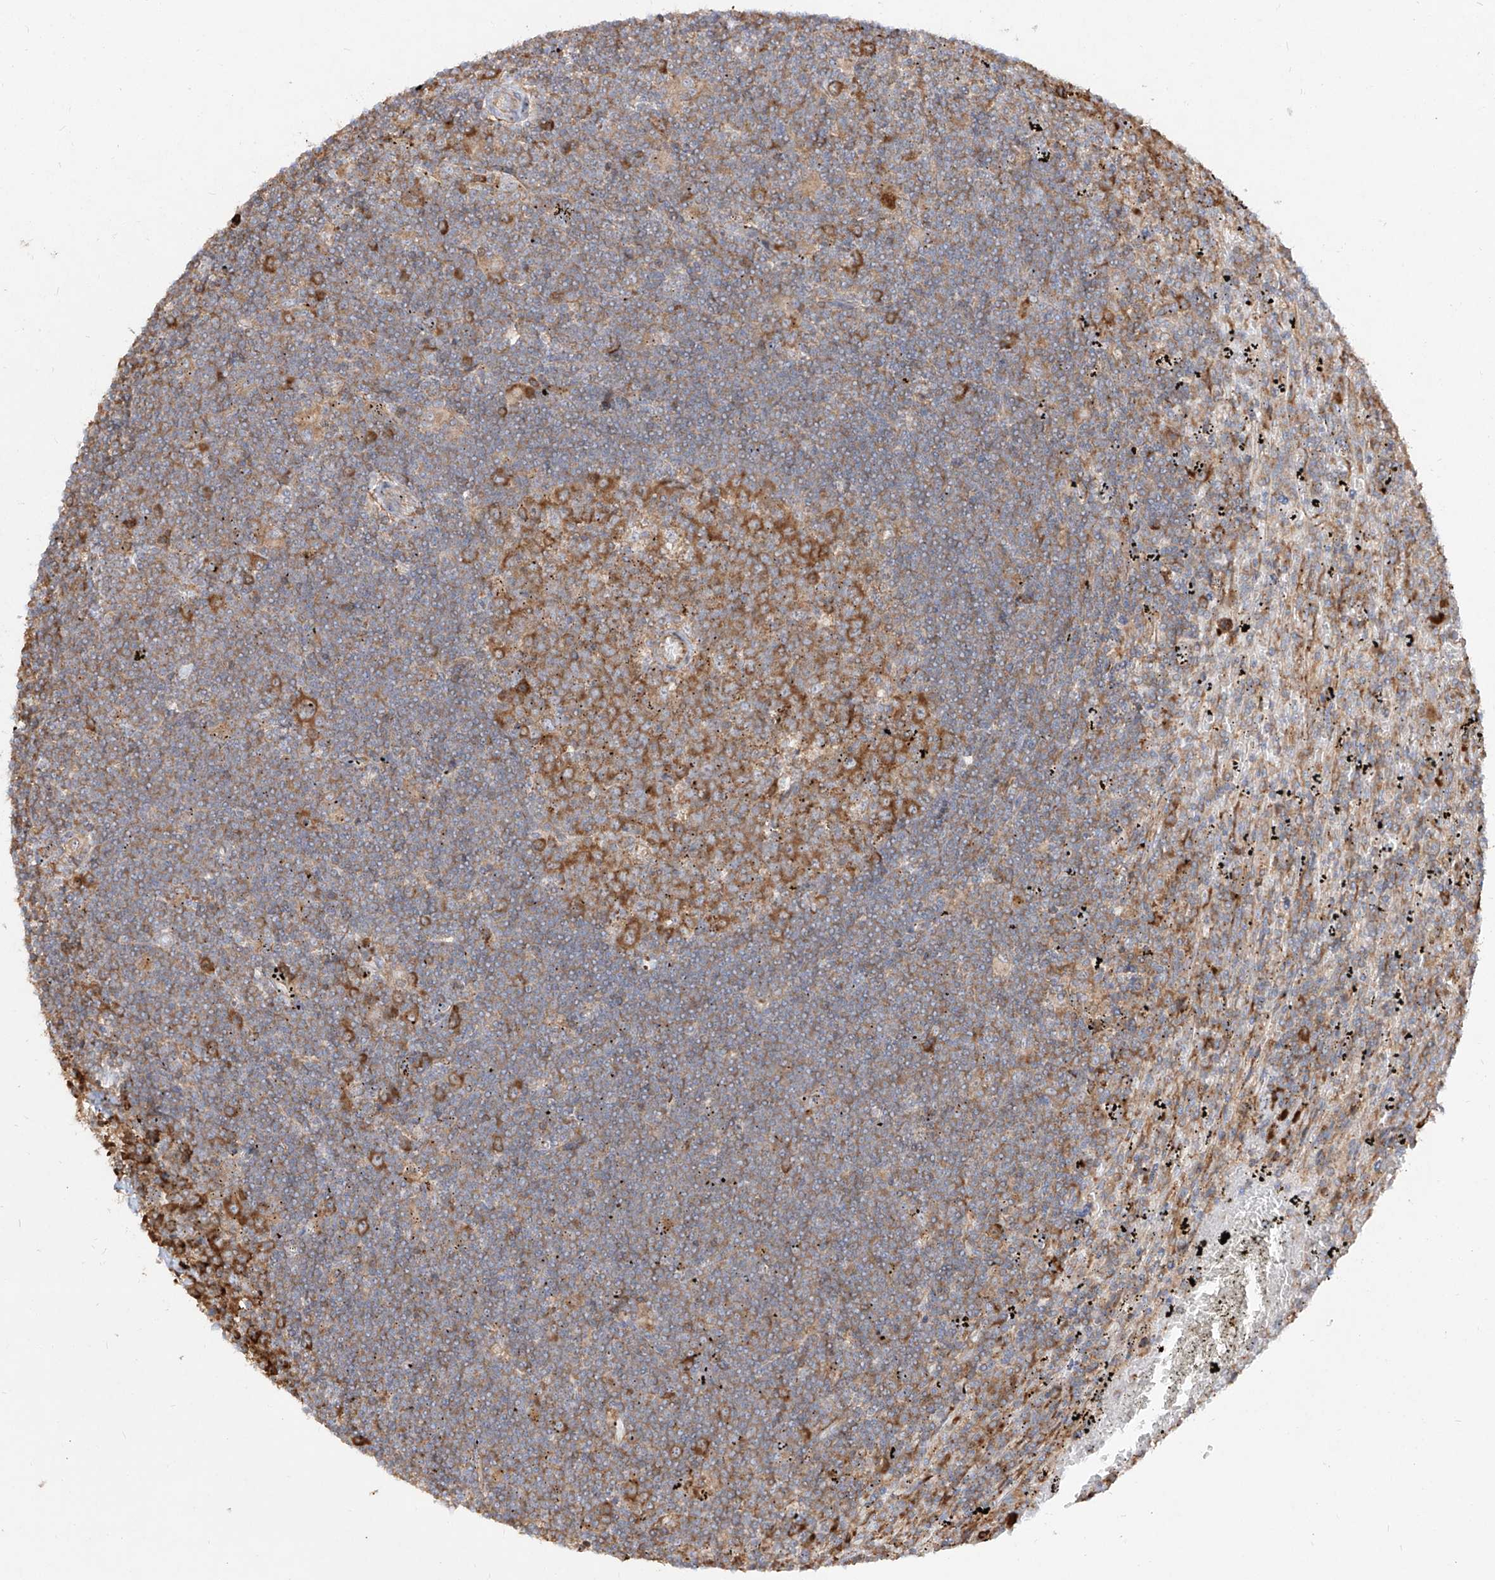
{"staining": {"intensity": "moderate", "quantity": "25%-75%", "location": "cytoplasmic/membranous"}, "tissue": "lymphoma", "cell_type": "Tumor cells", "image_type": "cancer", "snomed": [{"axis": "morphology", "description": "Malignant lymphoma, non-Hodgkin's type, Low grade"}, {"axis": "topography", "description": "Spleen"}], "caption": "Tumor cells demonstrate medium levels of moderate cytoplasmic/membranous positivity in approximately 25%-75% of cells in malignant lymphoma, non-Hodgkin's type (low-grade). The protein is shown in brown color, while the nuclei are stained blue.", "gene": "RPS25", "patient": {"sex": "male", "age": 76}}